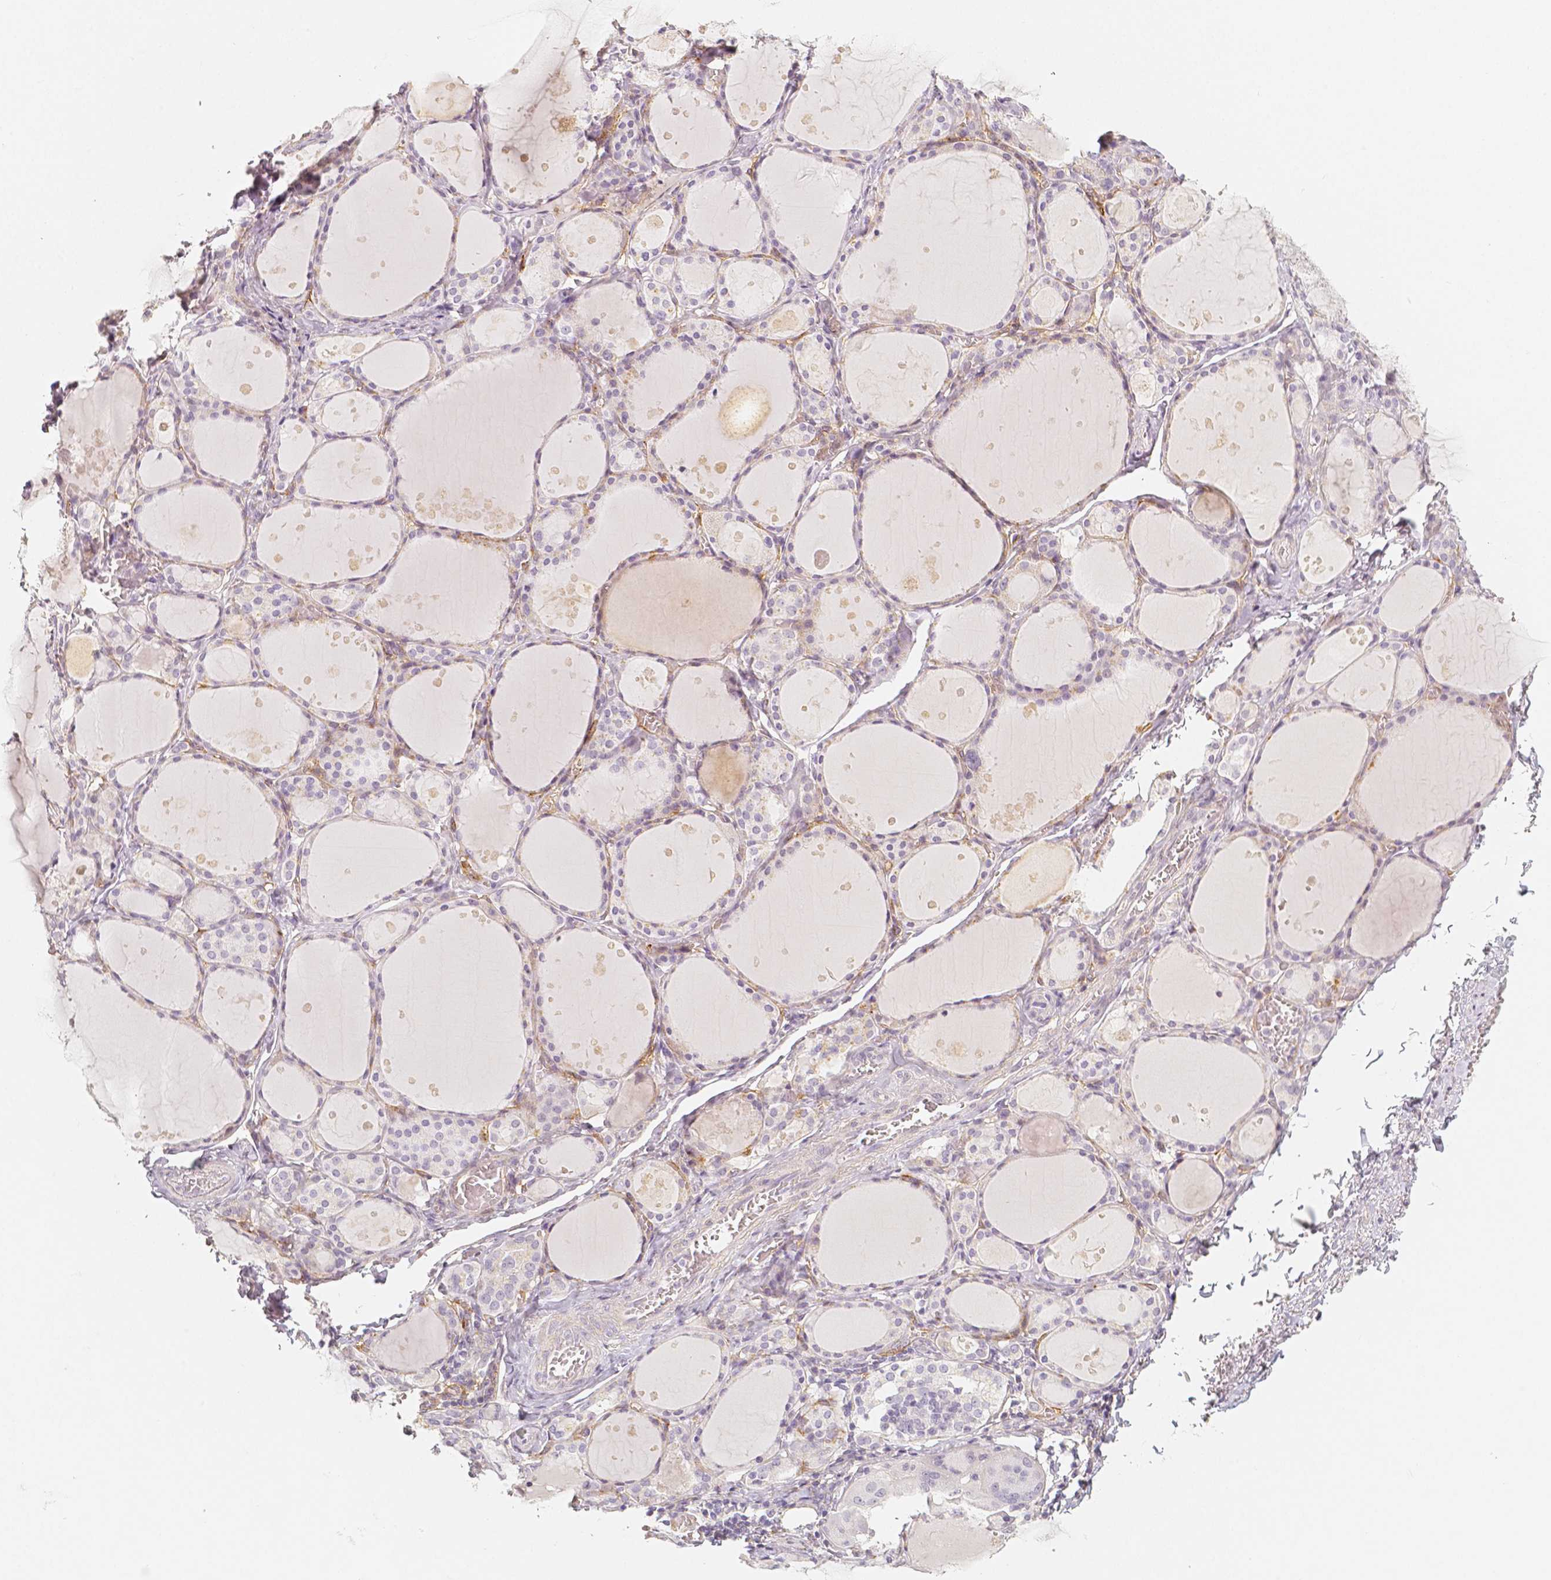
{"staining": {"intensity": "negative", "quantity": "none", "location": "none"}, "tissue": "thyroid gland", "cell_type": "Glandular cells", "image_type": "normal", "snomed": [{"axis": "morphology", "description": "Normal tissue, NOS"}, {"axis": "topography", "description": "Thyroid gland"}], "caption": "IHC of unremarkable thyroid gland exhibits no positivity in glandular cells.", "gene": "THY1", "patient": {"sex": "male", "age": 68}}